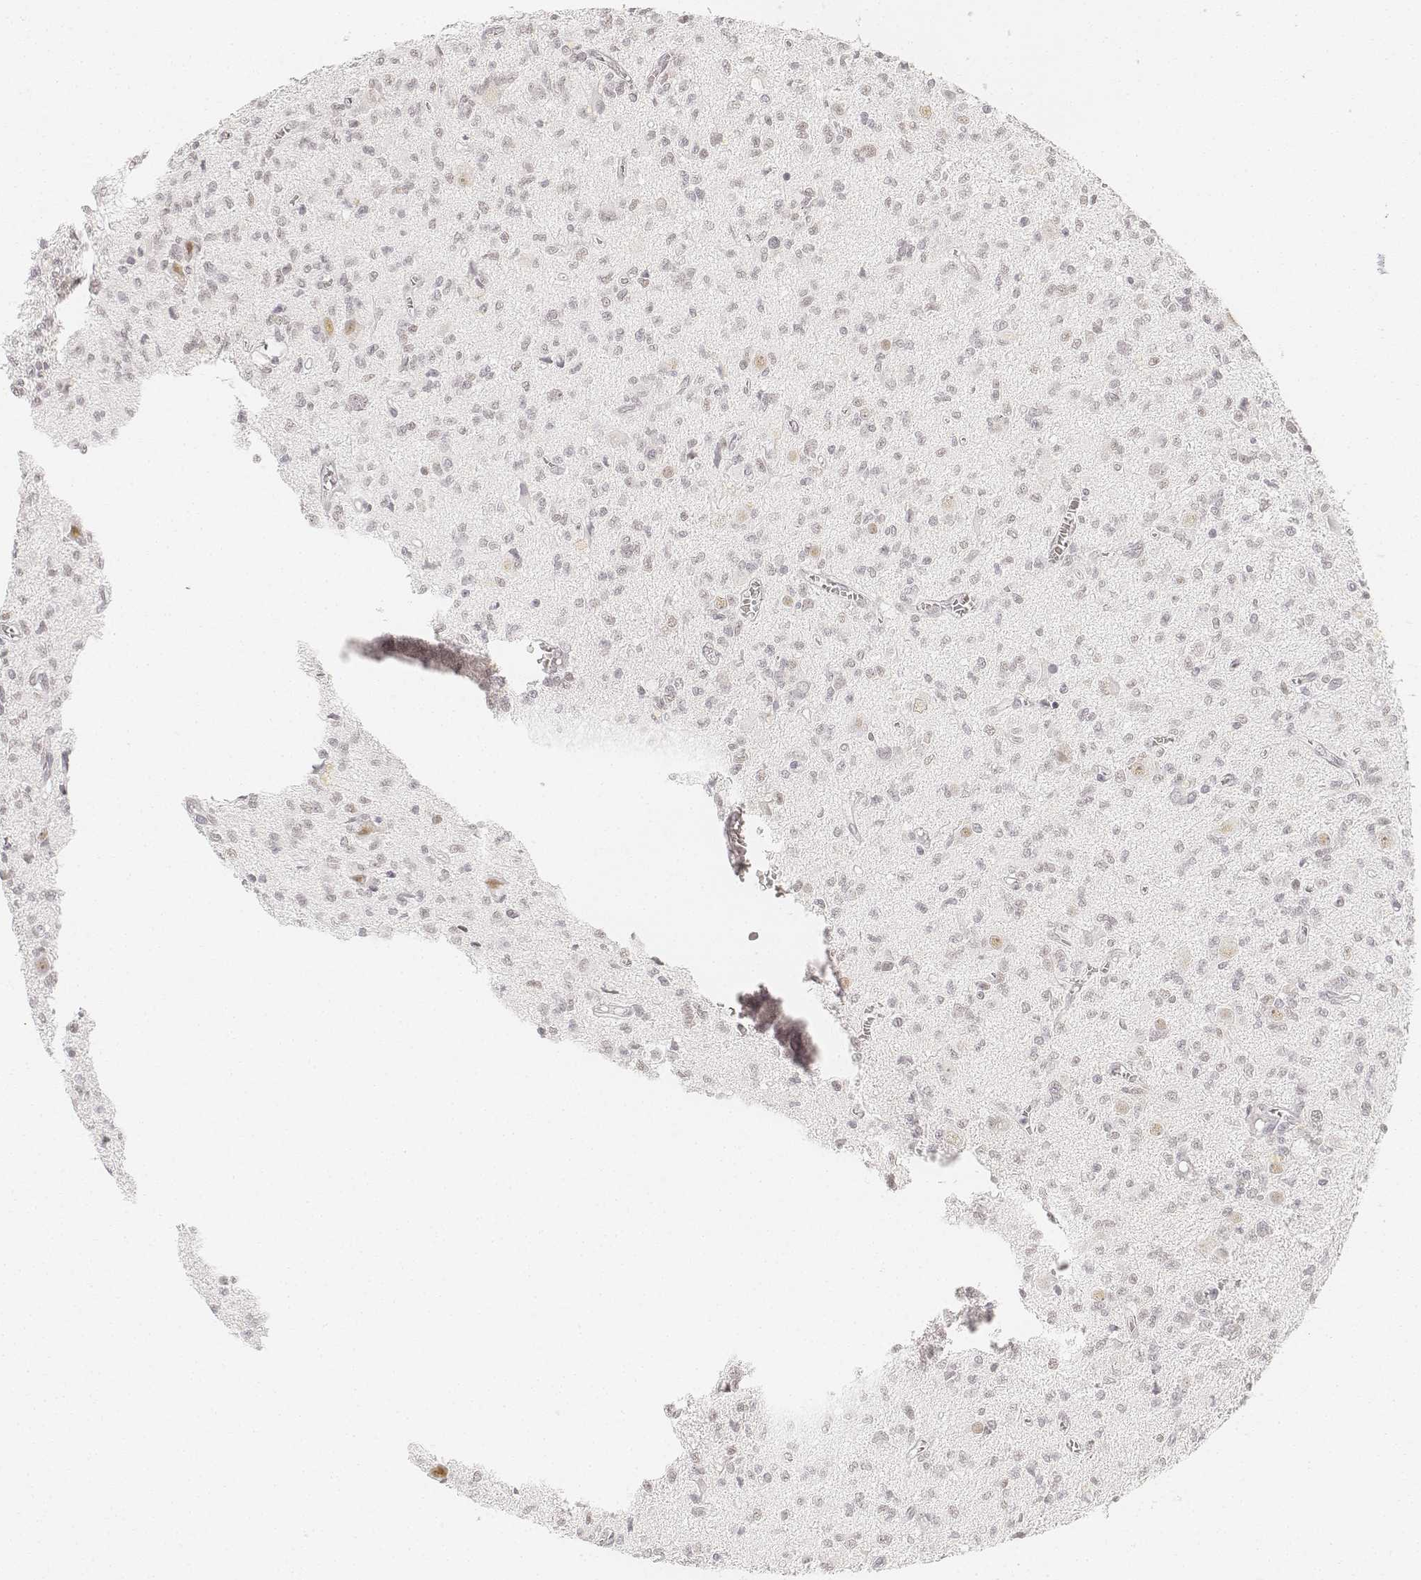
{"staining": {"intensity": "negative", "quantity": "none", "location": "none"}, "tissue": "glioma", "cell_type": "Tumor cells", "image_type": "cancer", "snomed": [{"axis": "morphology", "description": "Glioma, malignant, Low grade"}, {"axis": "topography", "description": "Brain"}], "caption": "Tumor cells show no significant protein positivity in low-grade glioma (malignant). (DAB immunohistochemistry (IHC) visualized using brightfield microscopy, high magnification).", "gene": "KRTAP2-1", "patient": {"sex": "male", "age": 64}}